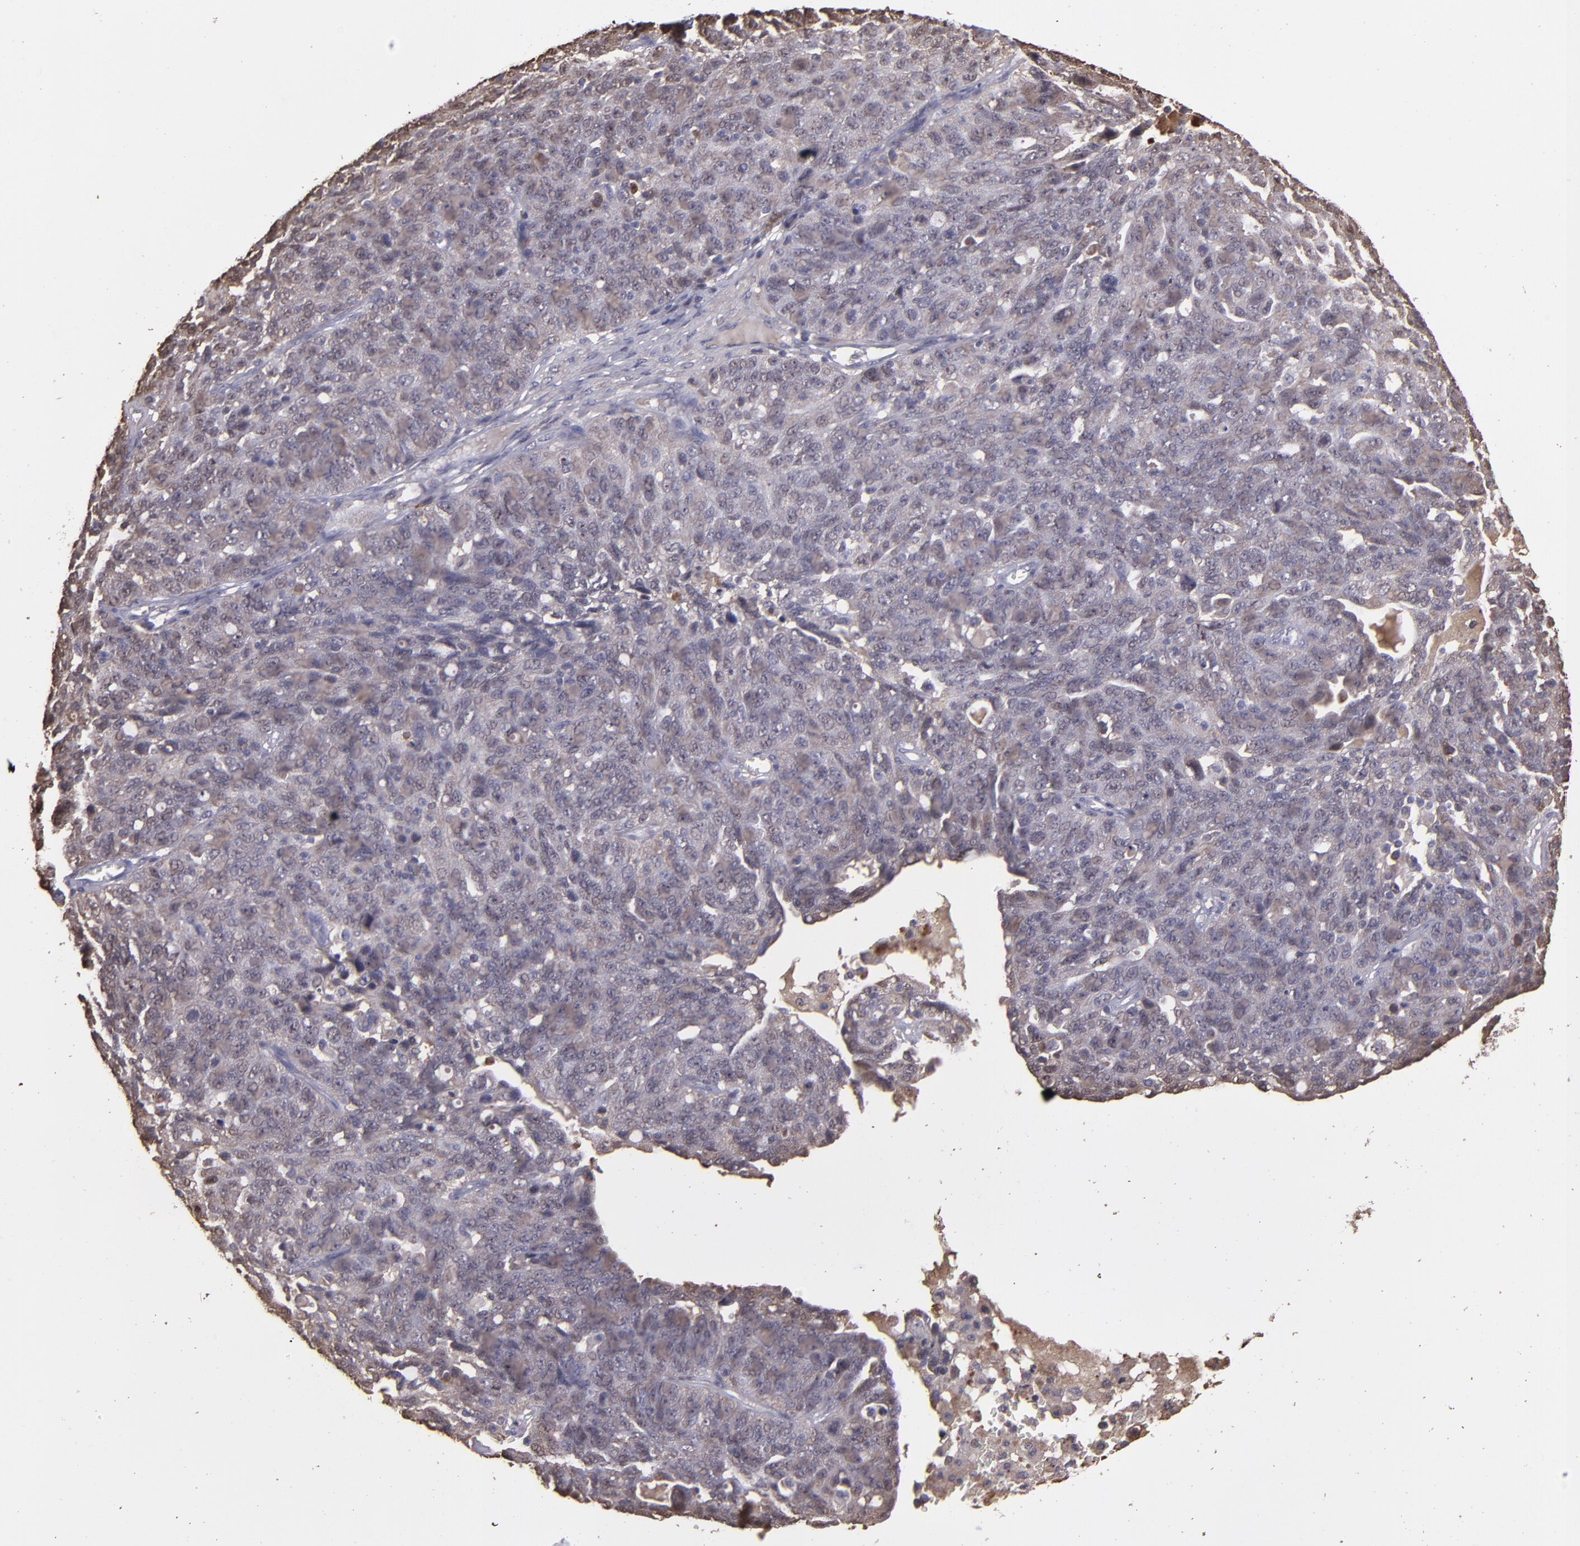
{"staining": {"intensity": "weak", "quantity": "25%-75%", "location": "cytoplasmic/membranous"}, "tissue": "ovarian cancer", "cell_type": "Tumor cells", "image_type": "cancer", "snomed": [{"axis": "morphology", "description": "Cystadenocarcinoma, serous, NOS"}, {"axis": "topography", "description": "Ovary"}], "caption": "Weak cytoplasmic/membranous positivity for a protein is appreciated in approximately 25%-75% of tumor cells of ovarian cancer (serous cystadenocarcinoma) using immunohistochemistry (IHC).", "gene": "SERPINF2", "patient": {"sex": "female", "age": 71}}